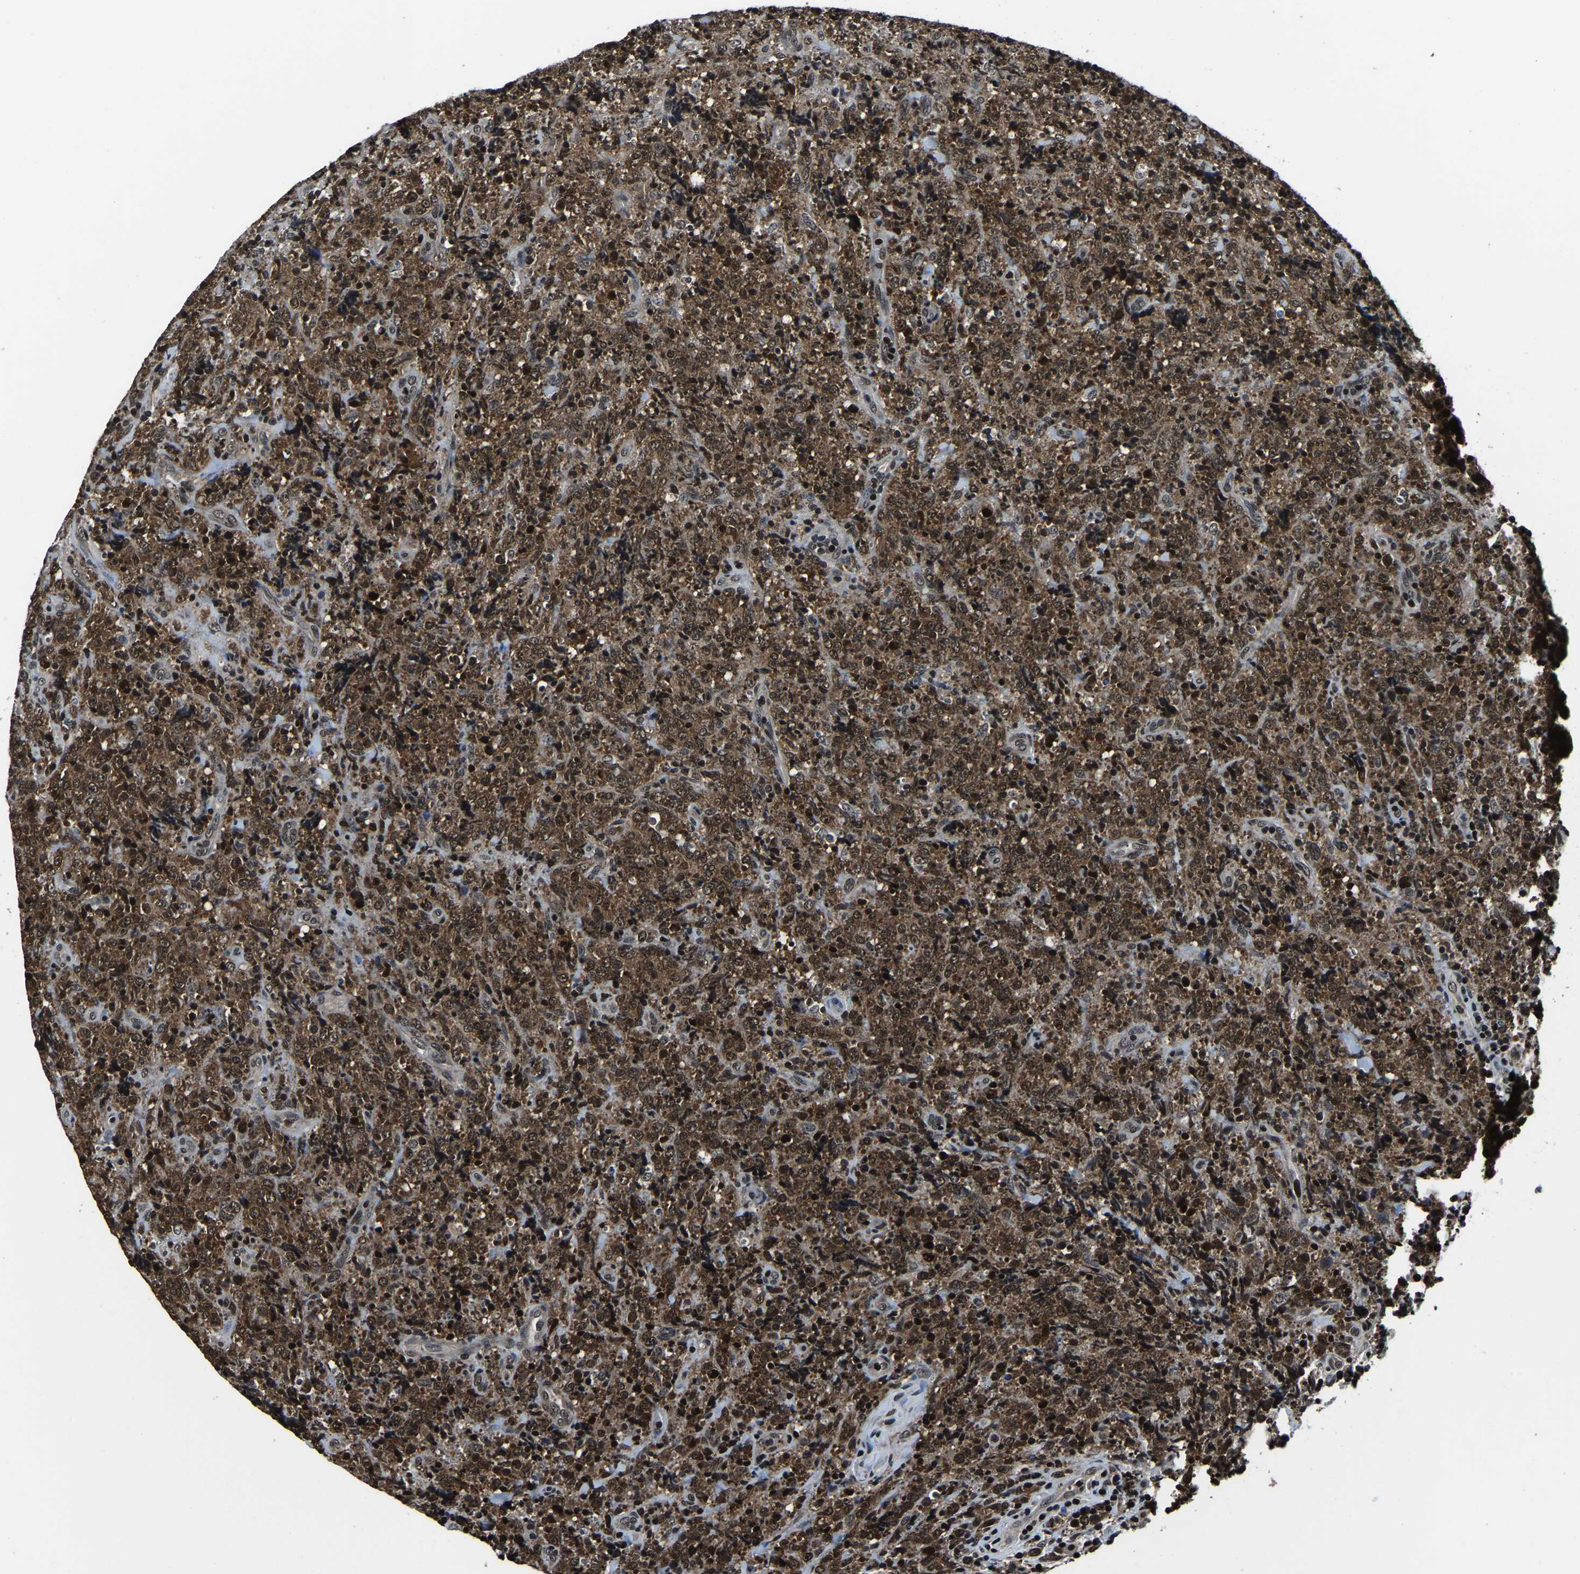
{"staining": {"intensity": "moderate", "quantity": ">75%", "location": "cytoplasmic/membranous,nuclear"}, "tissue": "lymphoma", "cell_type": "Tumor cells", "image_type": "cancer", "snomed": [{"axis": "morphology", "description": "Malignant lymphoma, non-Hodgkin's type, High grade"}, {"axis": "topography", "description": "Tonsil"}], "caption": "Protein positivity by IHC displays moderate cytoplasmic/membranous and nuclear expression in approximately >75% of tumor cells in lymphoma.", "gene": "ANKIB1", "patient": {"sex": "female", "age": 36}}